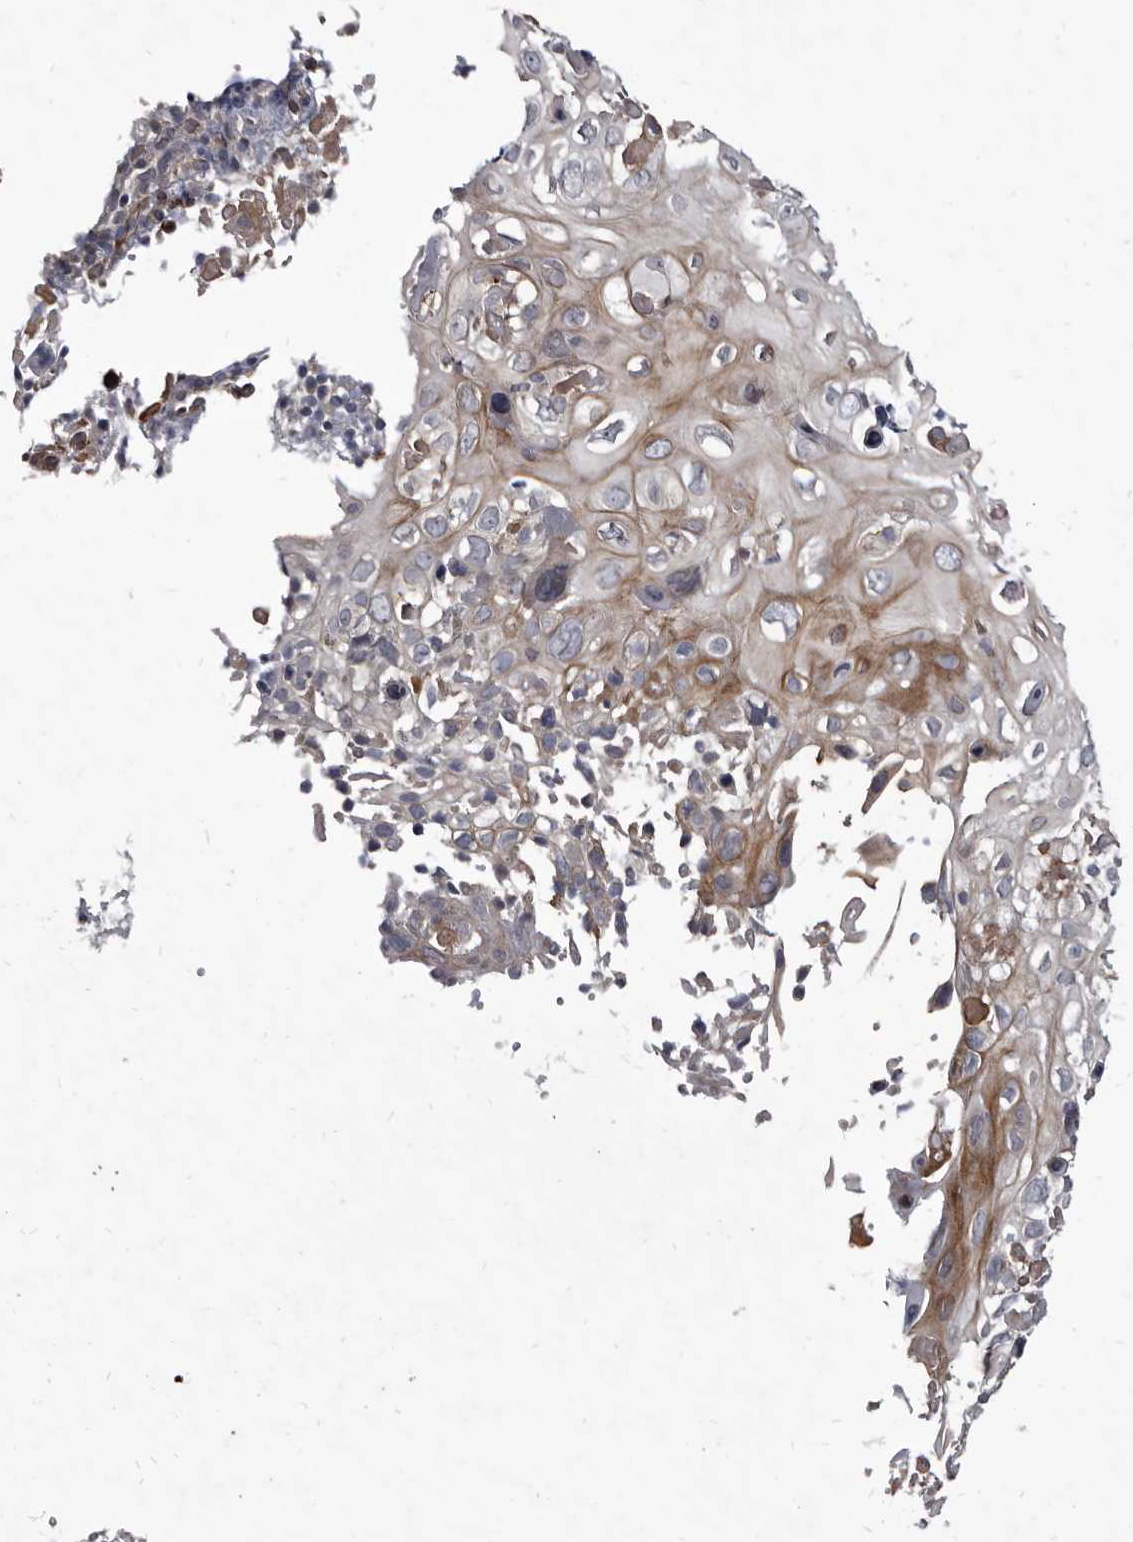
{"staining": {"intensity": "moderate", "quantity": "<25%", "location": "cytoplasmic/membranous"}, "tissue": "cervical cancer", "cell_type": "Tumor cells", "image_type": "cancer", "snomed": [{"axis": "morphology", "description": "Squamous cell carcinoma, NOS"}, {"axis": "topography", "description": "Cervix"}], "caption": "An immunohistochemistry (IHC) photomicrograph of tumor tissue is shown. Protein staining in brown shows moderate cytoplasmic/membranous positivity in cervical cancer within tumor cells.", "gene": "PROM1", "patient": {"sex": "female", "age": 74}}